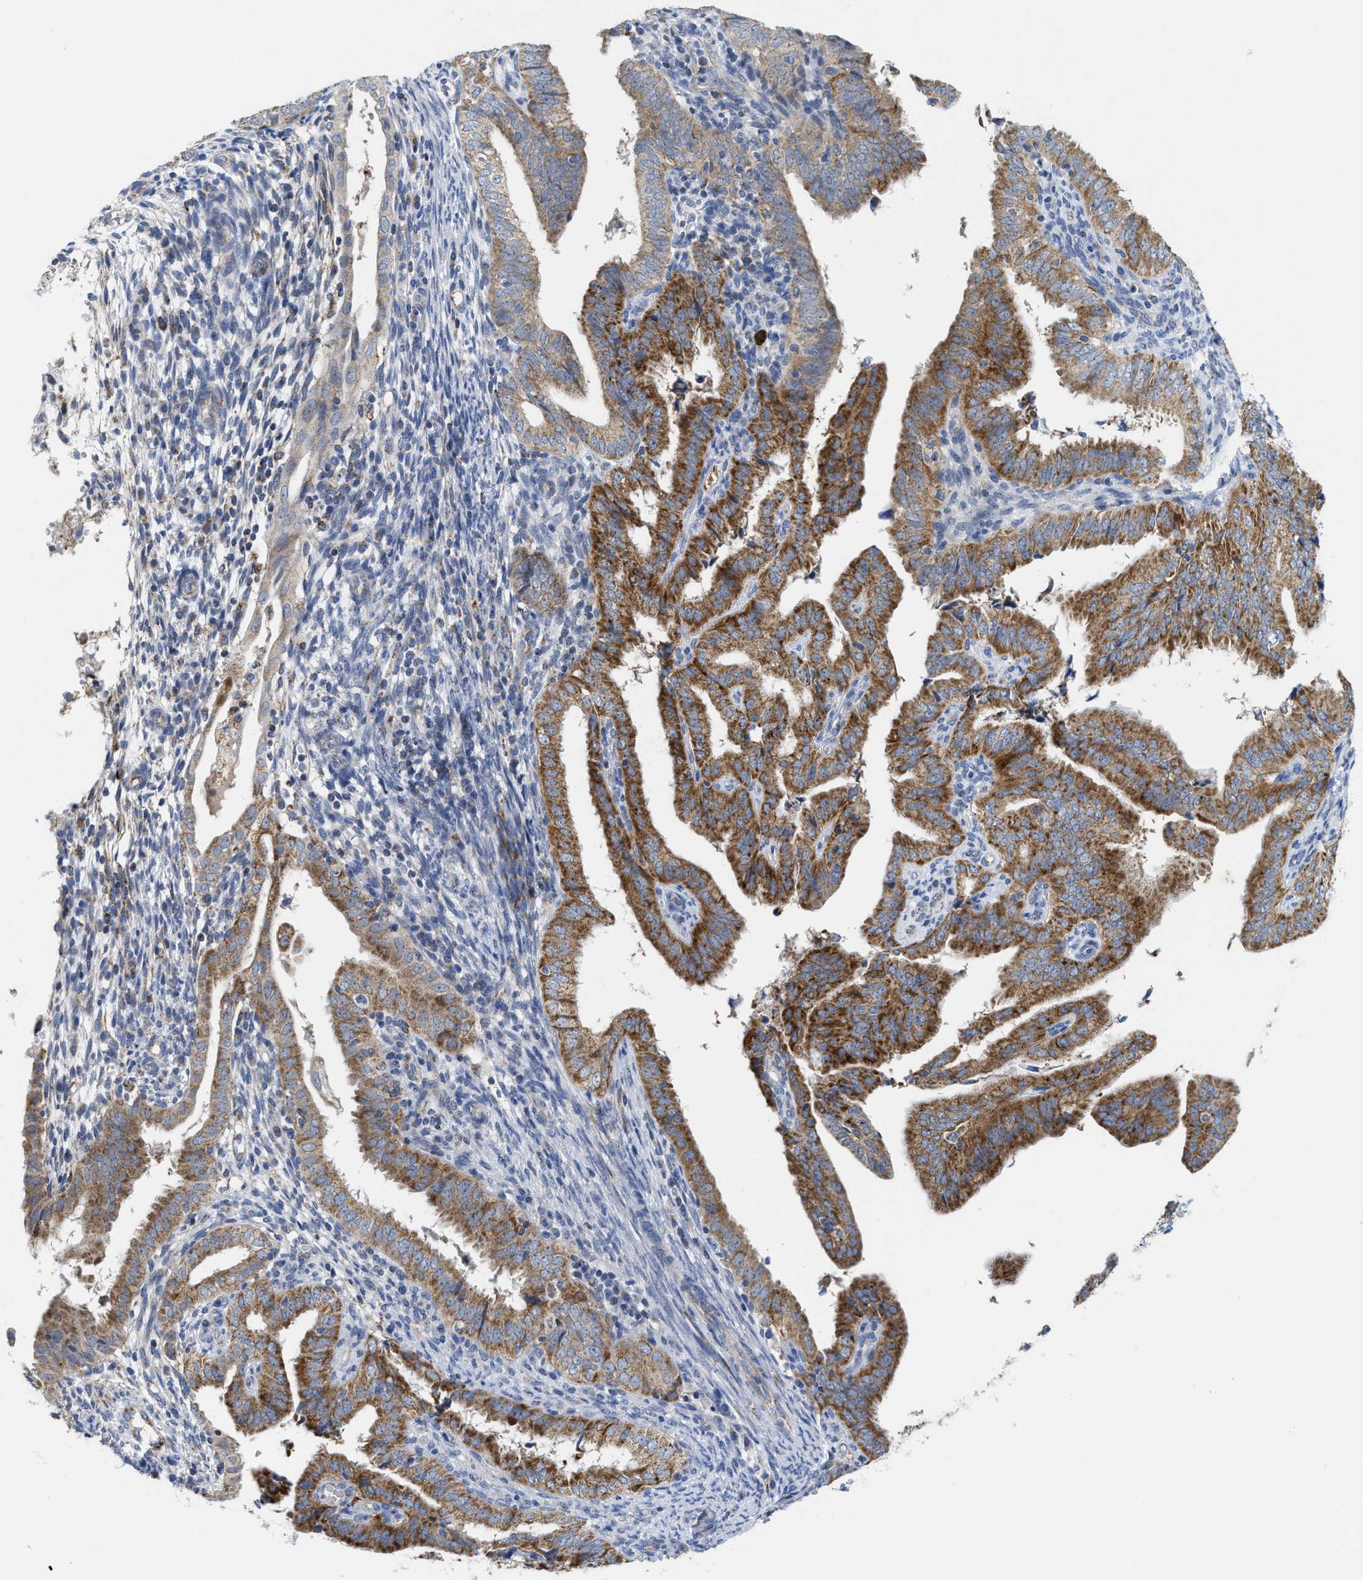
{"staining": {"intensity": "moderate", "quantity": ">75%", "location": "cytoplasmic/membranous"}, "tissue": "endometrial cancer", "cell_type": "Tumor cells", "image_type": "cancer", "snomed": [{"axis": "morphology", "description": "Adenocarcinoma, NOS"}, {"axis": "topography", "description": "Endometrium"}], "caption": "Endometrial adenocarcinoma stained with immunohistochemistry shows moderate cytoplasmic/membranous positivity in approximately >75% of tumor cells.", "gene": "GATD3", "patient": {"sex": "female", "age": 58}}